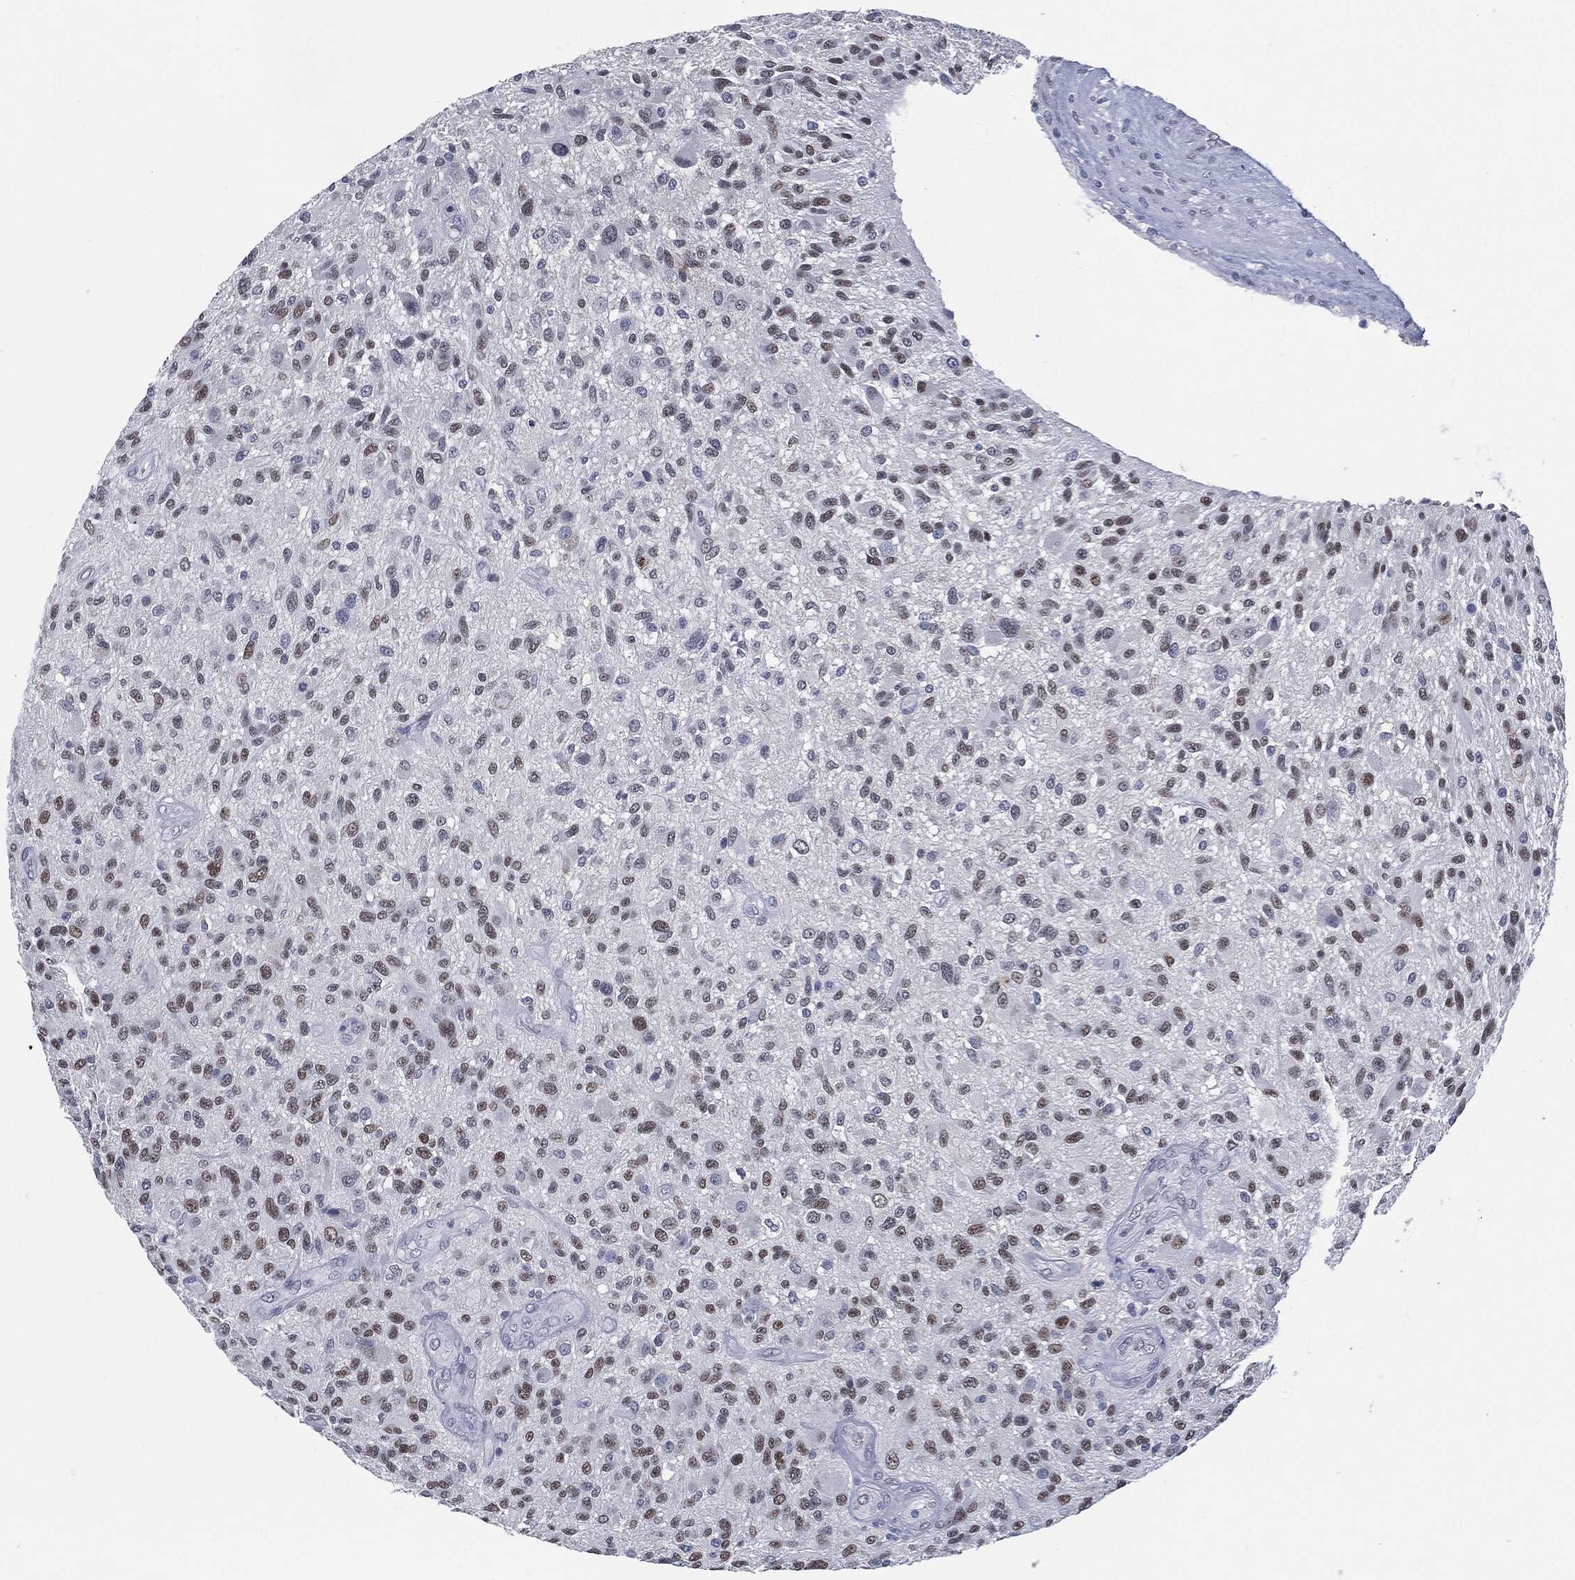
{"staining": {"intensity": "strong", "quantity": "<25%", "location": "nuclear"}, "tissue": "glioma", "cell_type": "Tumor cells", "image_type": "cancer", "snomed": [{"axis": "morphology", "description": "Glioma, malignant, High grade"}, {"axis": "topography", "description": "Brain"}], "caption": "This is an image of immunohistochemistry (IHC) staining of glioma, which shows strong staining in the nuclear of tumor cells.", "gene": "PROM1", "patient": {"sex": "male", "age": 47}}